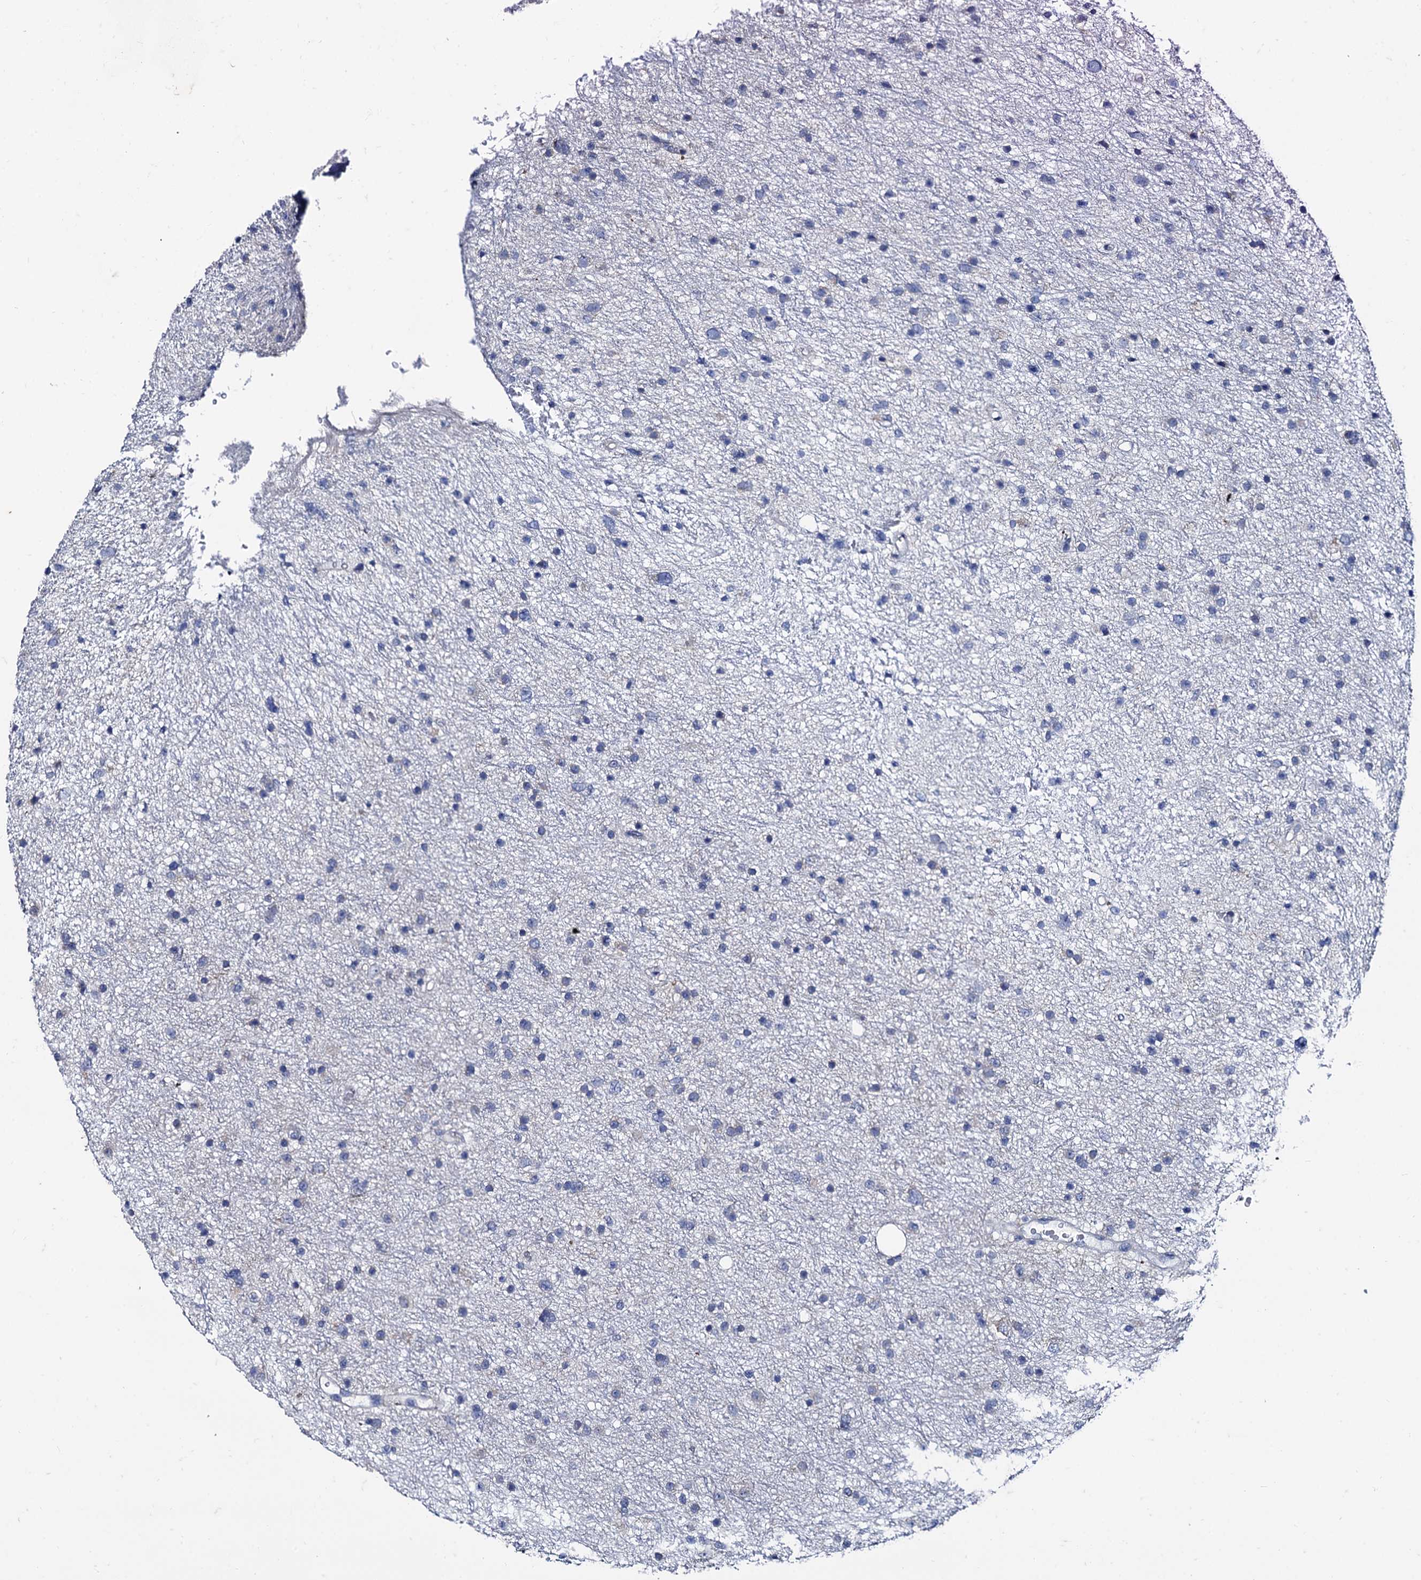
{"staining": {"intensity": "negative", "quantity": "none", "location": "none"}, "tissue": "glioma", "cell_type": "Tumor cells", "image_type": "cancer", "snomed": [{"axis": "morphology", "description": "Glioma, malignant, Low grade"}, {"axis": "topography", "description": "Cerebral cortex"}], "caption": "This image is of glioma stained with immunohistochemistry to label a protein in brown with the nuclei are counter-stained blue. There is no staining in tumor cells.", "gene": "FOXR2", "patient": {"sex": "female", "age": 39}}